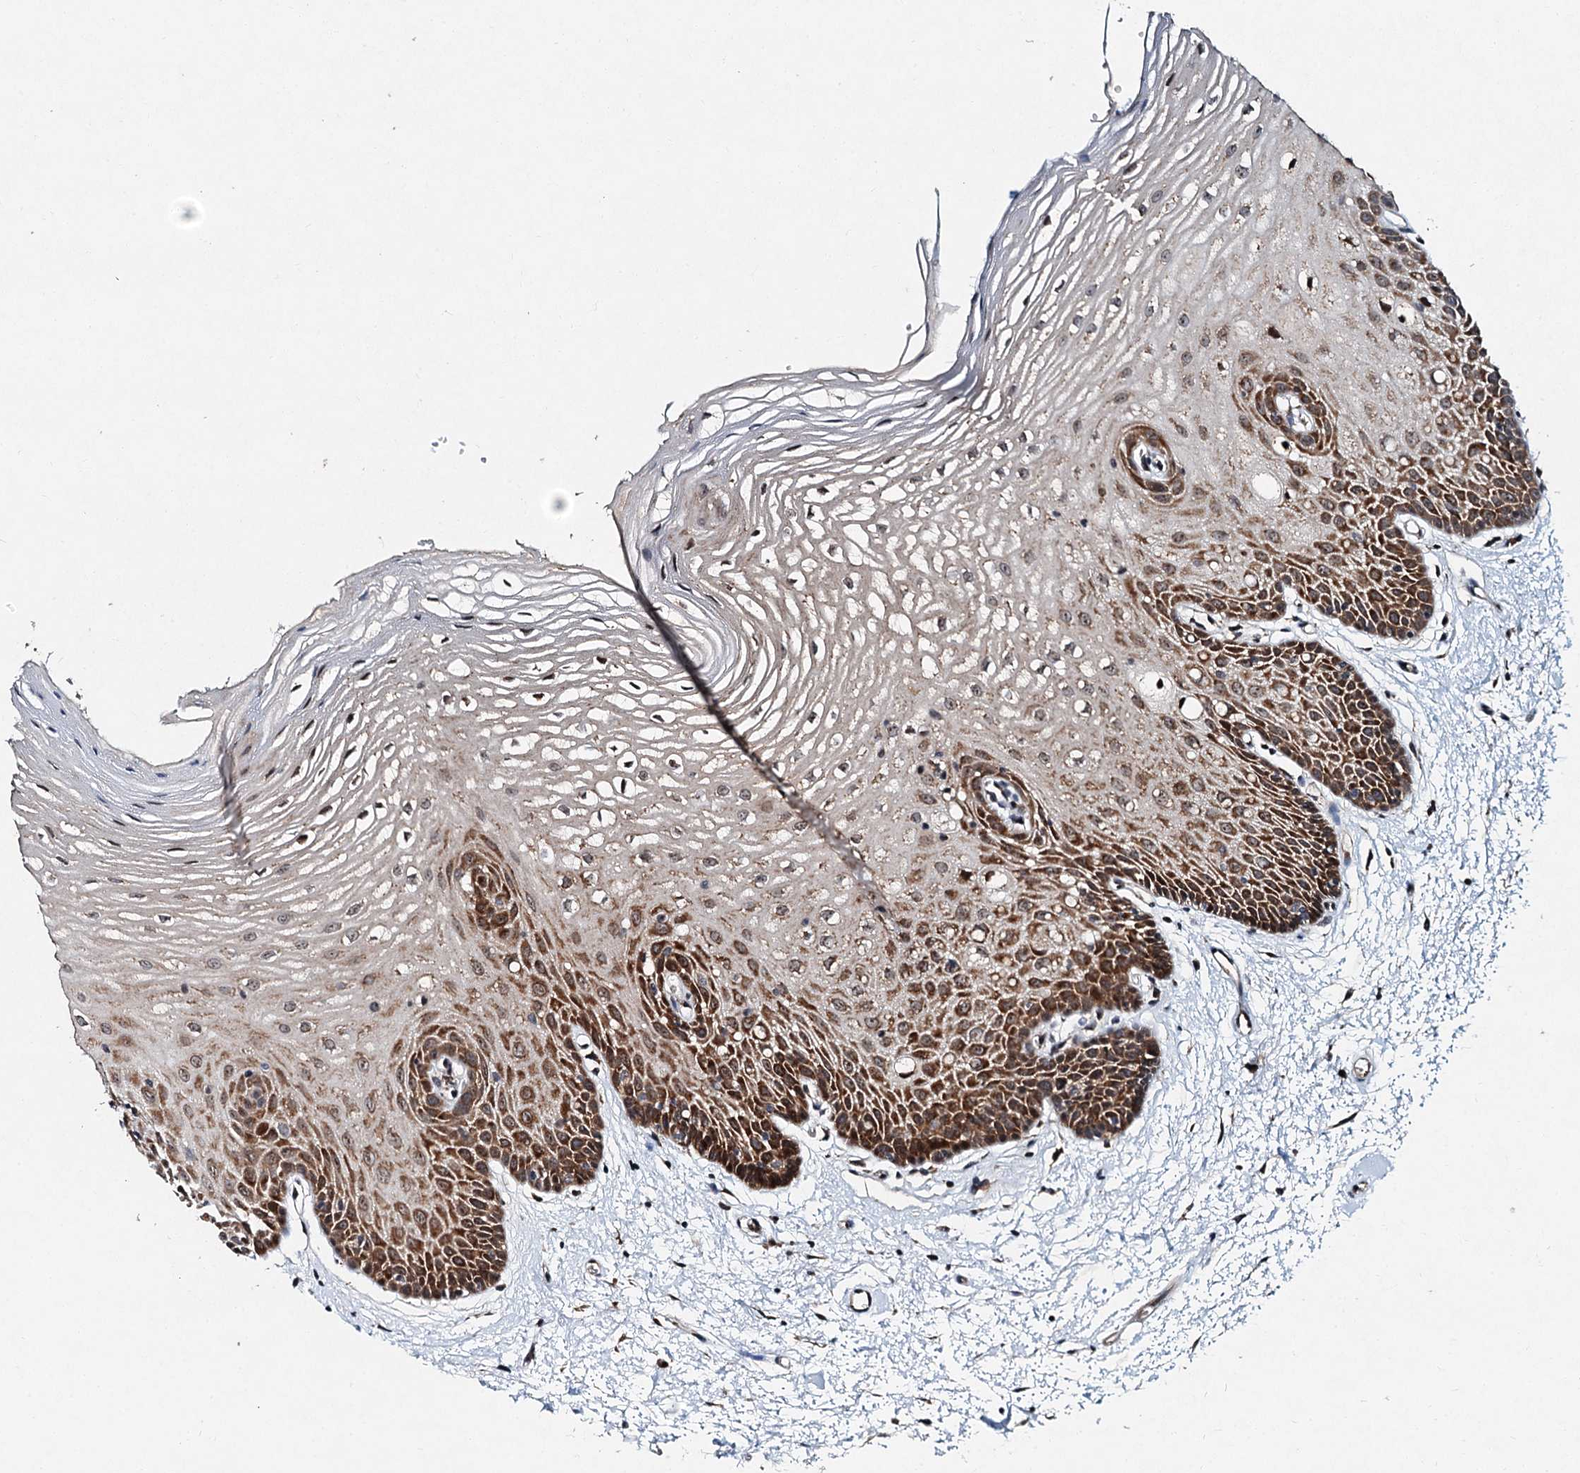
{"staining": {"intensity": "strong", "quantity": "25%-75%", "location": "cytoplasmic/membranous,nuclear"}, "tissue": "oral mucosa", "cell_type": "Squamous epithelial cells", "image_type": "normal", "snomed": [{"axis": "morphology", "description": "Normal tissue, NOS"}, {"axis": "topography", "description": "Oral tissue"}, {"axis": "topography", "description": "Tounge, NOS"}], "caption": "An immunohistochemistry (IHC) micrograph of unremarkable tissue is shown. Protein staining in brown highlights strong cytoplasmic/membranous,nuclear positivity in oral mucosa within squamous epithelial cells. The staining is performed using DAB brown chromogen to label protein expression. The nuclei are counter-stained blue using hematoxylin.", "gene": "DNAJC21", "patient": {"sex": "female", "age": 73}}